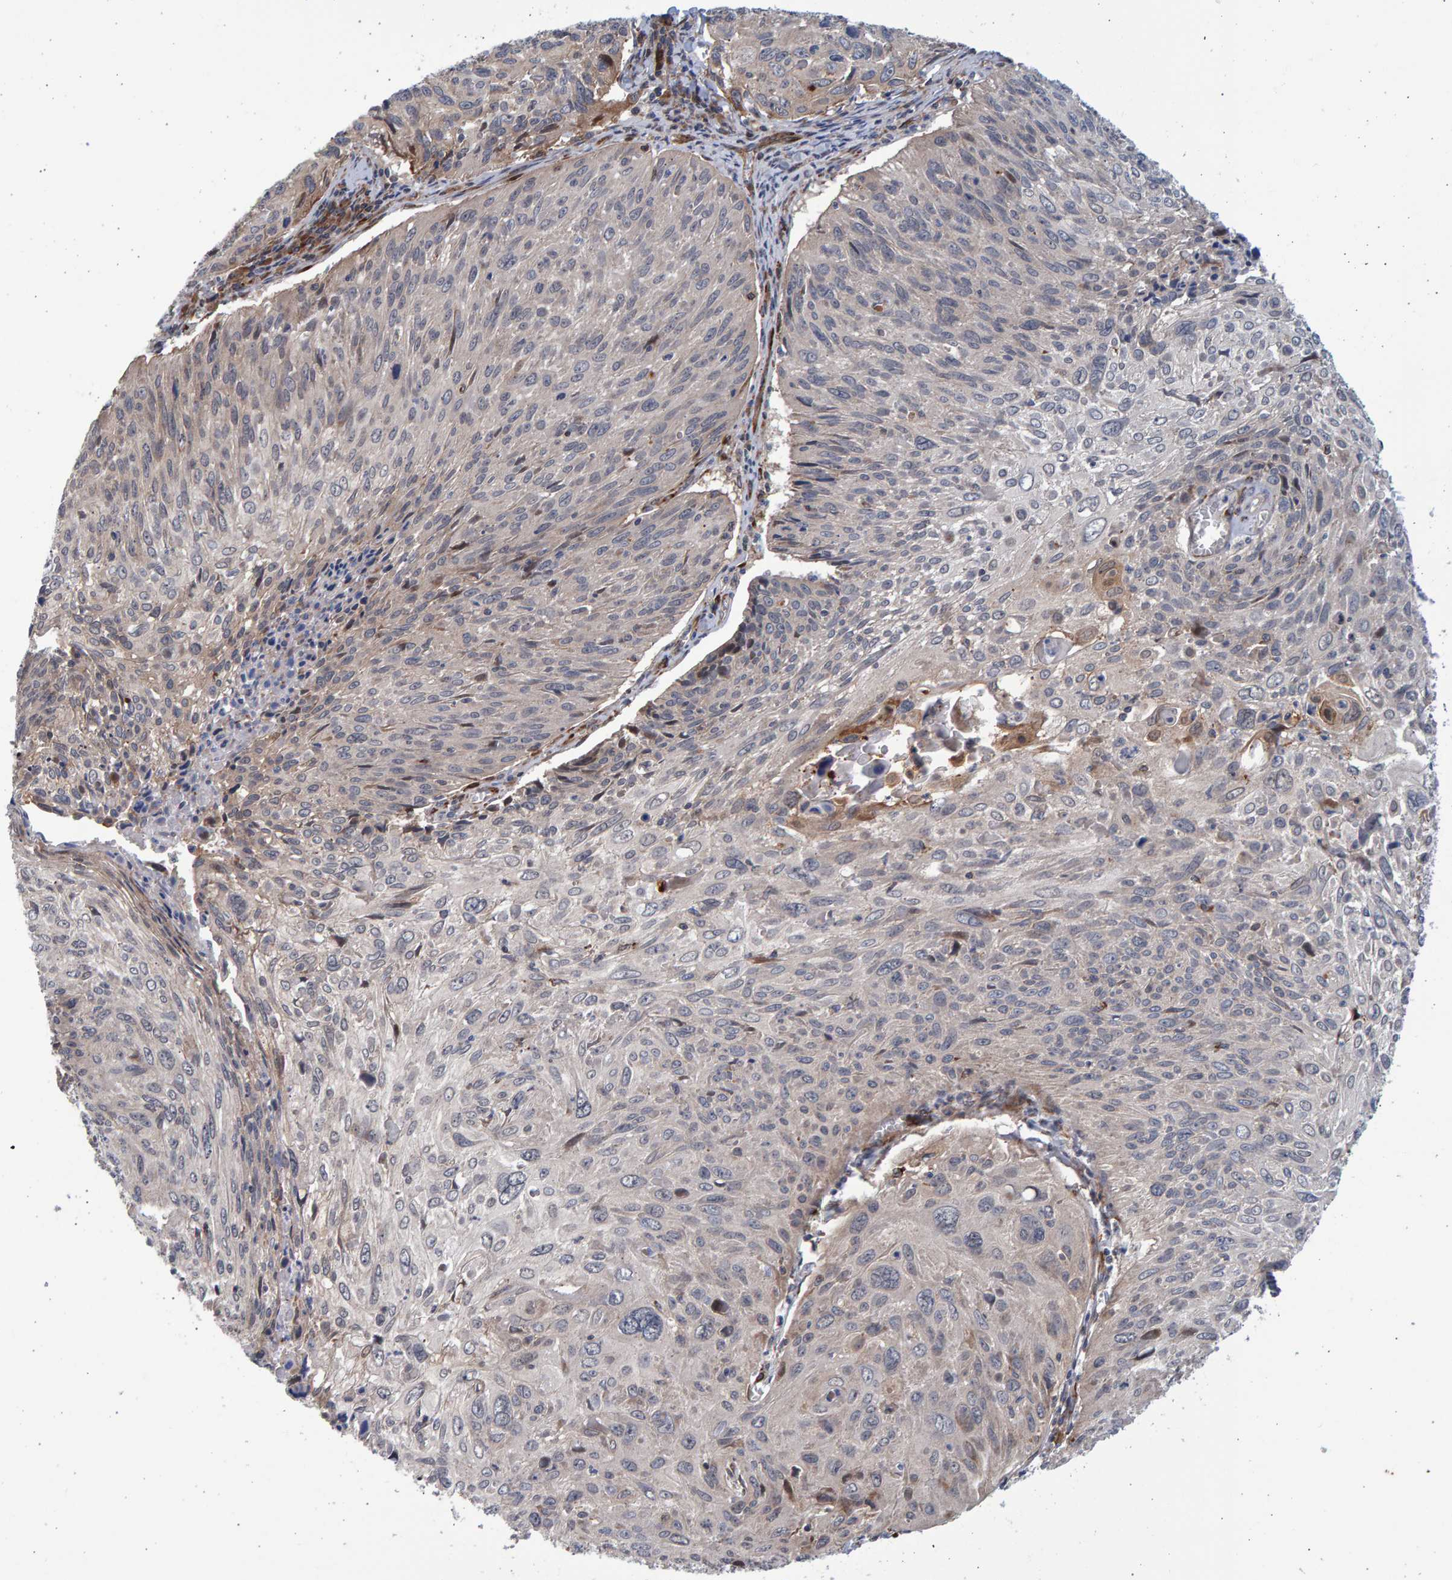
{"staining": {"intensity": "weak", "quantity": "<25%", "location": "cytoplasmic/membranous"}, "tissue": "cervical cancer", "cell_type": "Tumor cells", "image_type": "cancer", "snomed": [{"axis": "morphology", "description": "Squamous cell carcinoma, NOS"}, {"axis": "topography", "description": "Cervix"}], "caption": "Immunohistochemical staining of cervical cancer (squamous cell carcinoma) displays no significant staining in tumor cells.", "gene": "LRBA", "patient": {"sex": "female", "age": 51}}